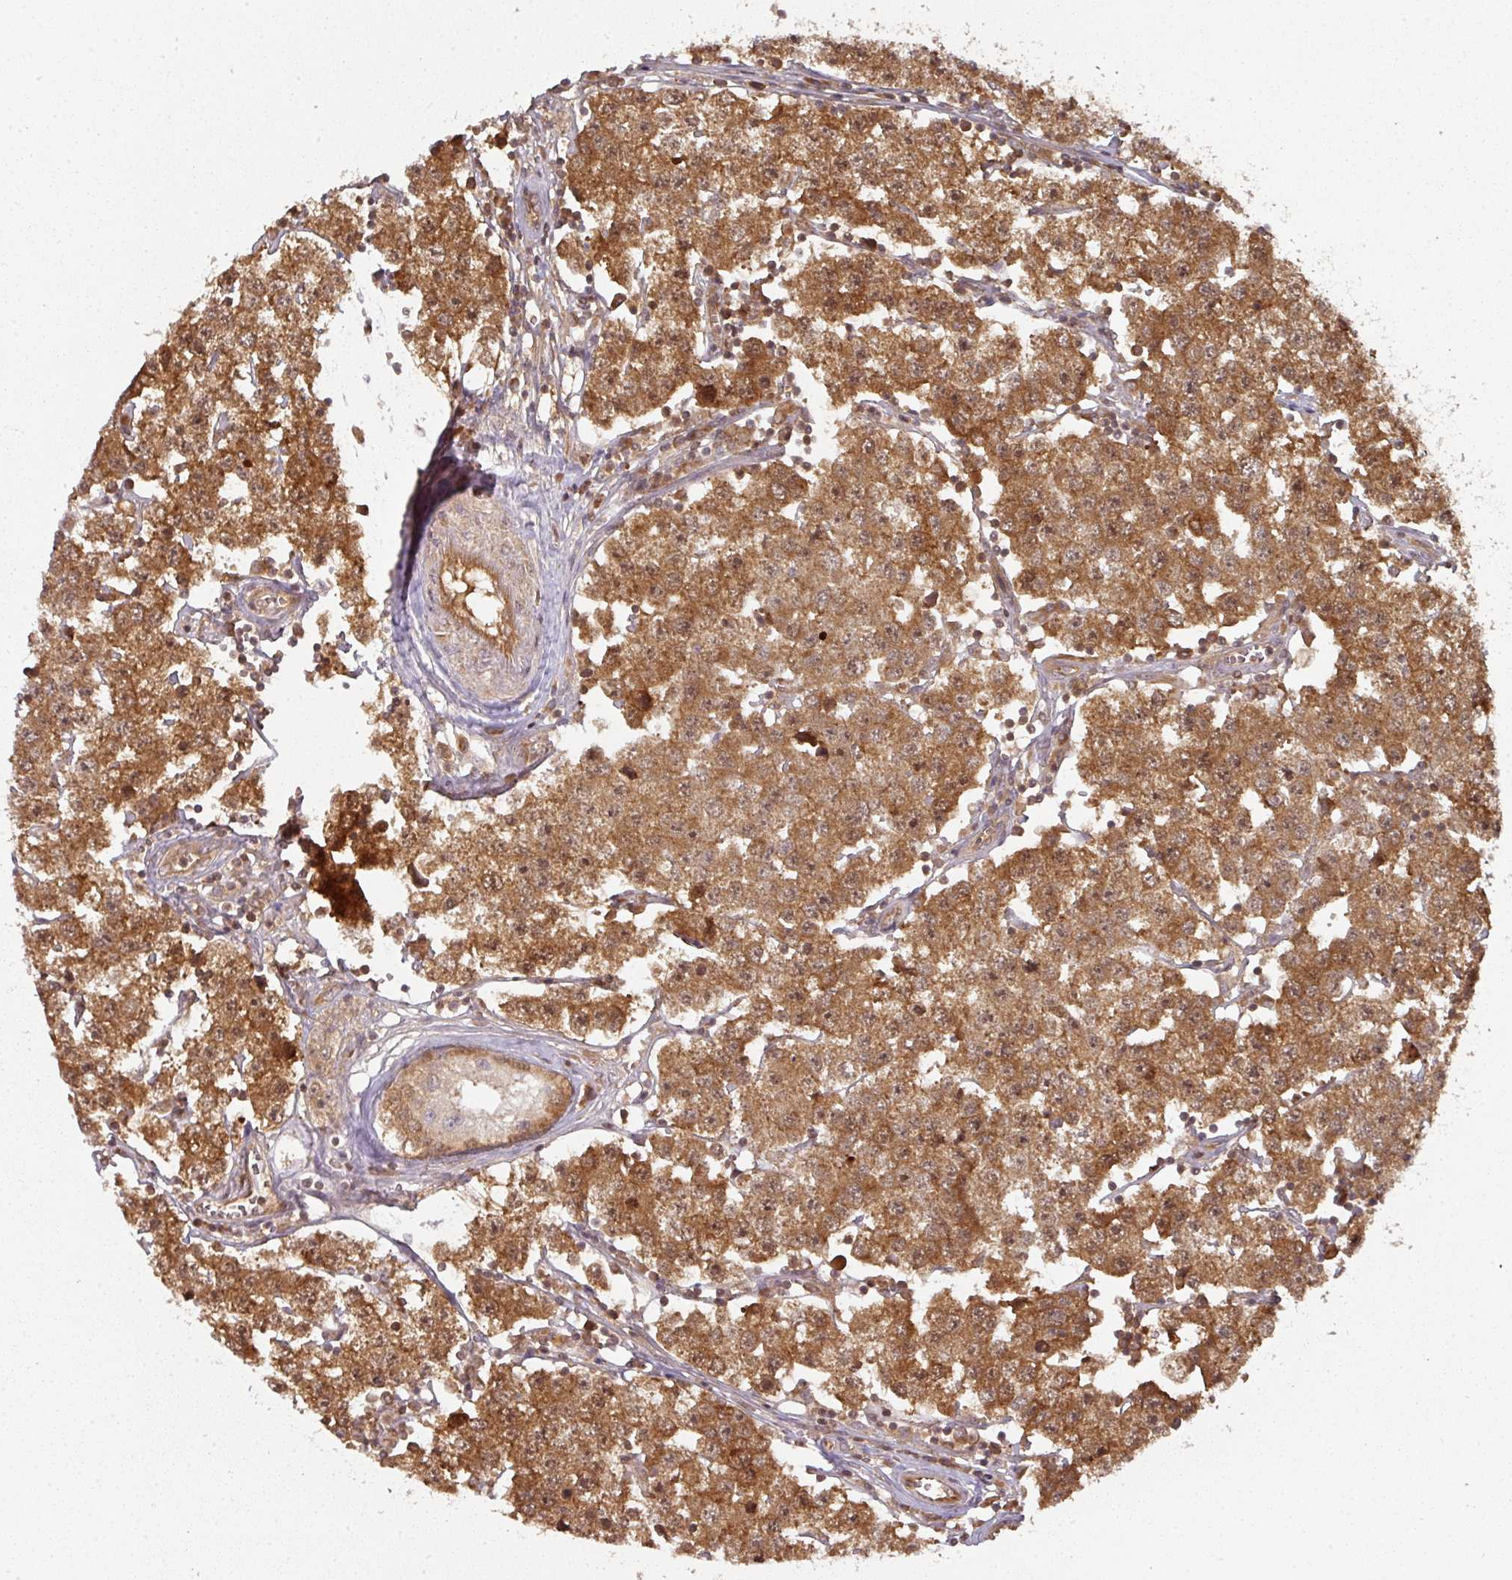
{"staining": {"intensity": "strong", "quantity": ">75%", "location": "cytoplasmic/membranous,nuclear"}, "tissue": "testis cancer", "cell_type": "Tumor cells", "image_type": "cancer", "snomed": [{"axis": "morphology", "description": "Seminoma, NOS"}, {"axis": "topography", "description": "Testis"}], "caption": "This micrograph reveals immunohistochemistry staining of testis cancer, with high strong cytoplasmic/membranous and nuclear expression in approximately >75% of tumor cells.", "gene": "EIF4EBP2", "patient": {"sex": "male", "age": 34}}